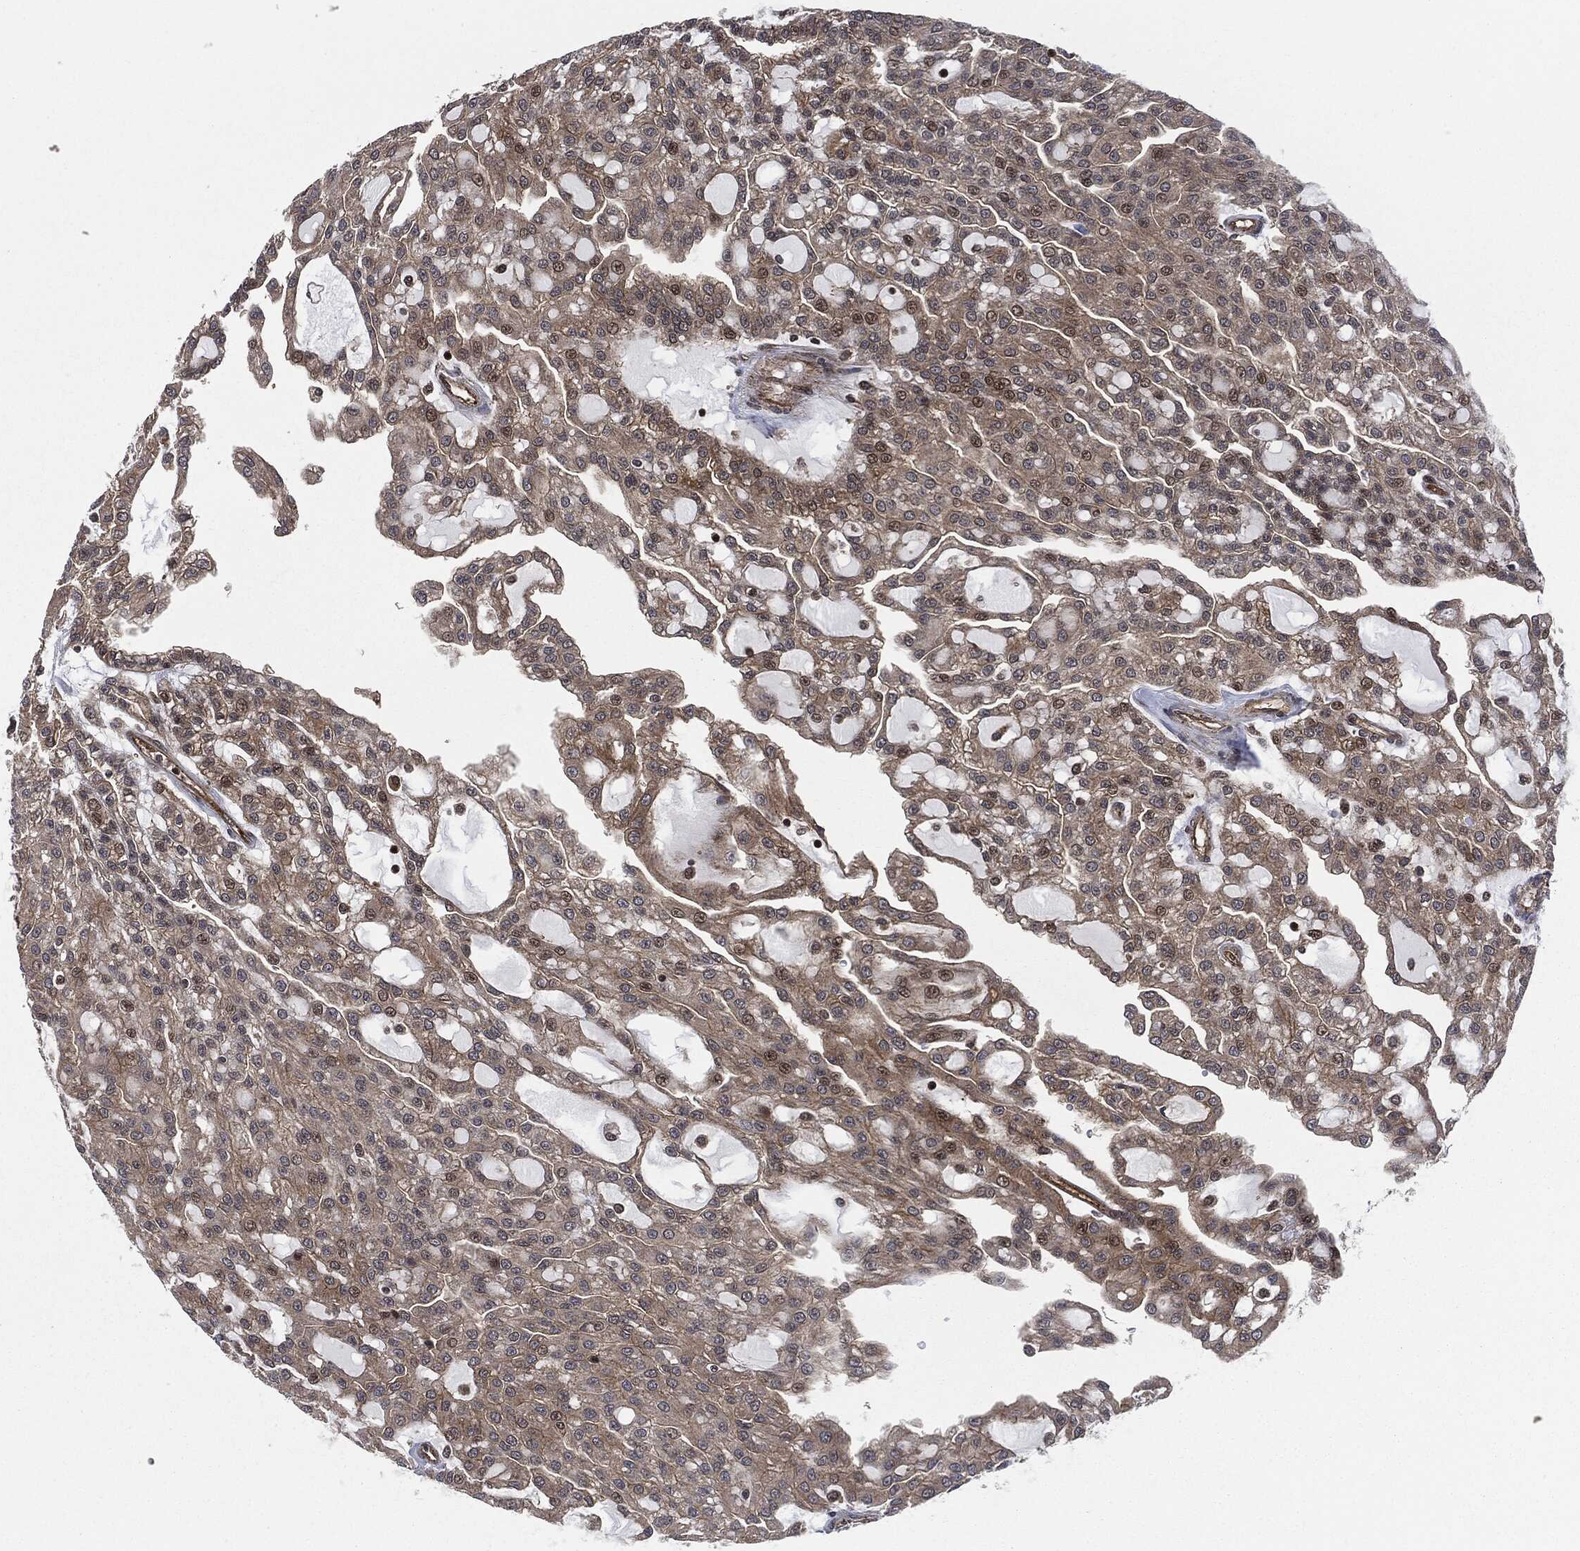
{"staining": {"intensity": "weak", "quantity": ">75%", "location": "cytoplasmic/membranous"}, "tissue": "renal cancer", "cell_type": "Tumor cells", "image_type": "cancer", "snomed": [{"axis": "morphology", "description": "Adenocarcinoma, NOS"}, {"axis": "topography", "description": "Kidney"}], "caption": "This is an image of immunohistochemistry (IHC) staining of renal adenocarcinoma, which shows weak staining in the cytoplasmic/membranous of tumor cells.", "gene": "HRAS", "patient": {"sex": "male", "age": 63}}